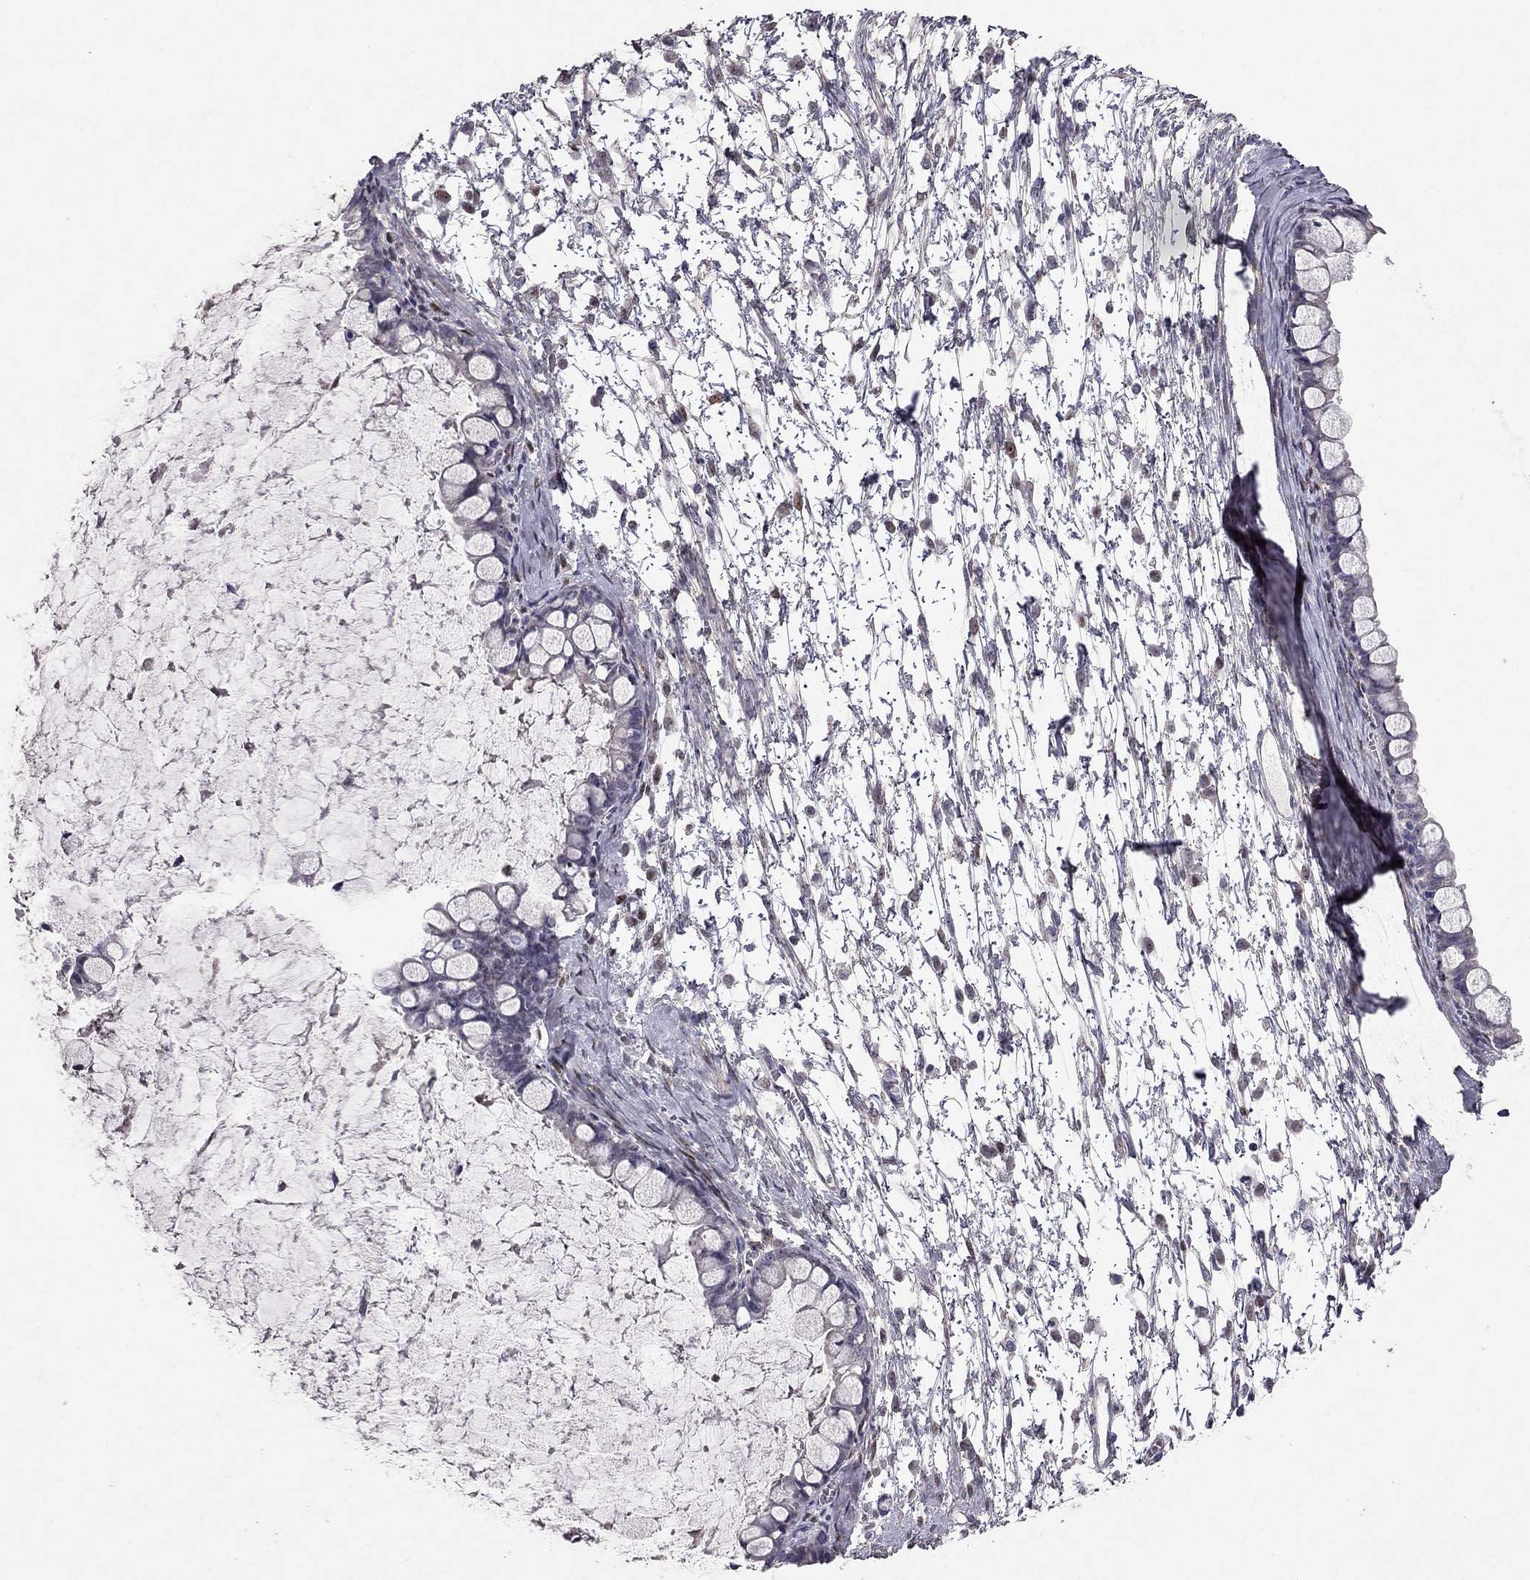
{"staining": {"intensity": "negative", "quantity": "none", "location": "none"}, "tissue": "ovarian cancer", "cell_type": "Tumor cells", "image_type": "cancer", "snomed": [{"axis": "morphology", "description": "Cystadenocarcinoma, mucinous, NOS"}, {"axis": "topography", "description": "Ovary"}], "caption": "The image reveals no staining of tumor cells in ovarian mucinous cystadenocarcinoma.", "gene": "ESR2", "patient": {"sex": "female", "age": 63}}